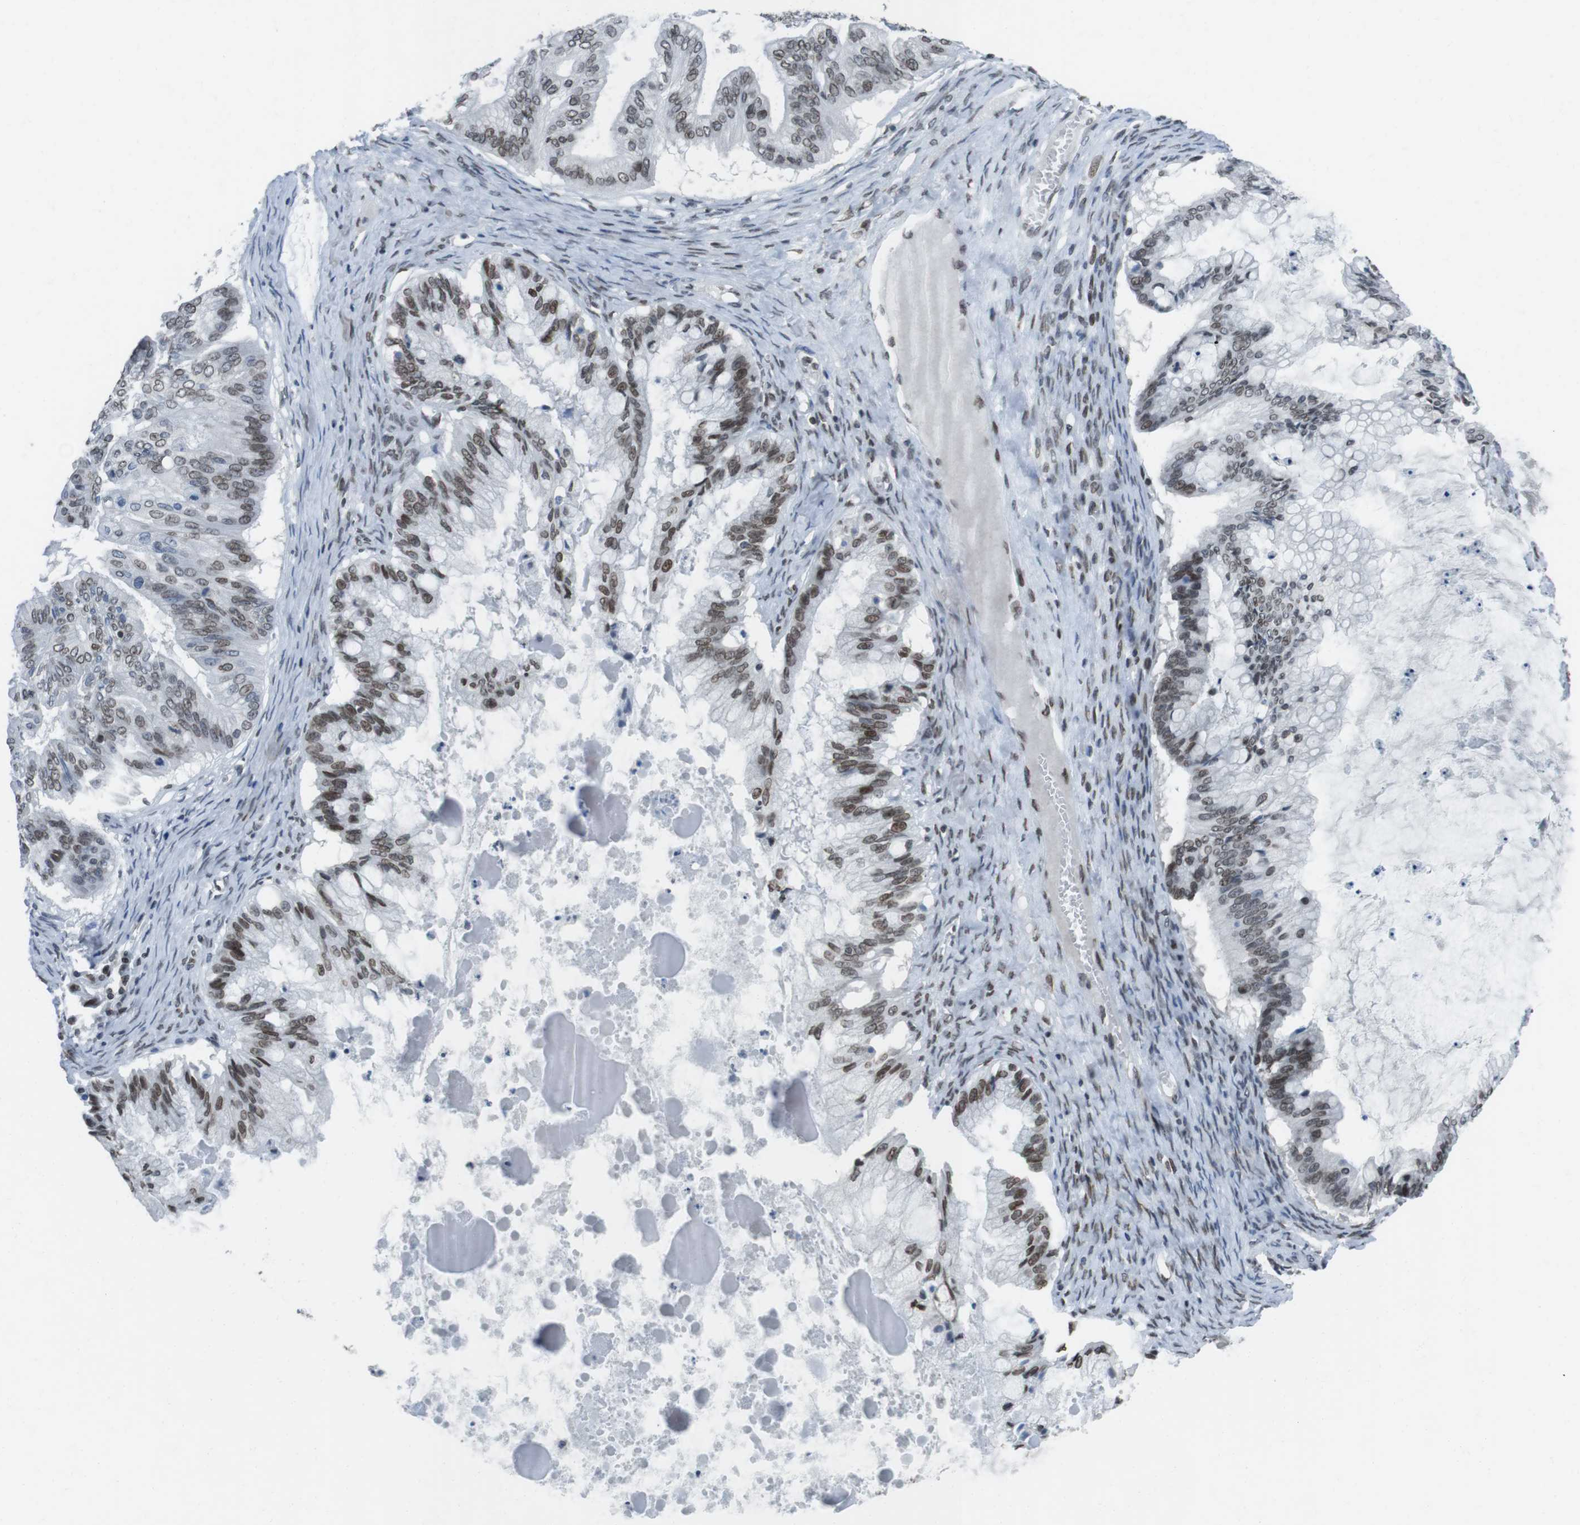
{"staining": {"intensity": "moderate", "quantity": ">75%", "location": "cytoplasmic/membranous,nuclear"}, "tissue": "ovarian cancer", "cell_type": "Tumor cells", "image_type": "cancer", "snomed": [{"axis": "morphology", "description": "Cystadenocarcinoma, mucinous, NOS"}, {"axis": "topography", "description": "Ovary"}], "caption": "An image of mucinous cystadenocarcinoma (ovarian) stained for a protein demonstrates moderate cytoplasmic/membranous and nuclear brown staining in tumor cells.", "gene": "MAD1L1", "patient": {"sex": "female", "age": 57}}